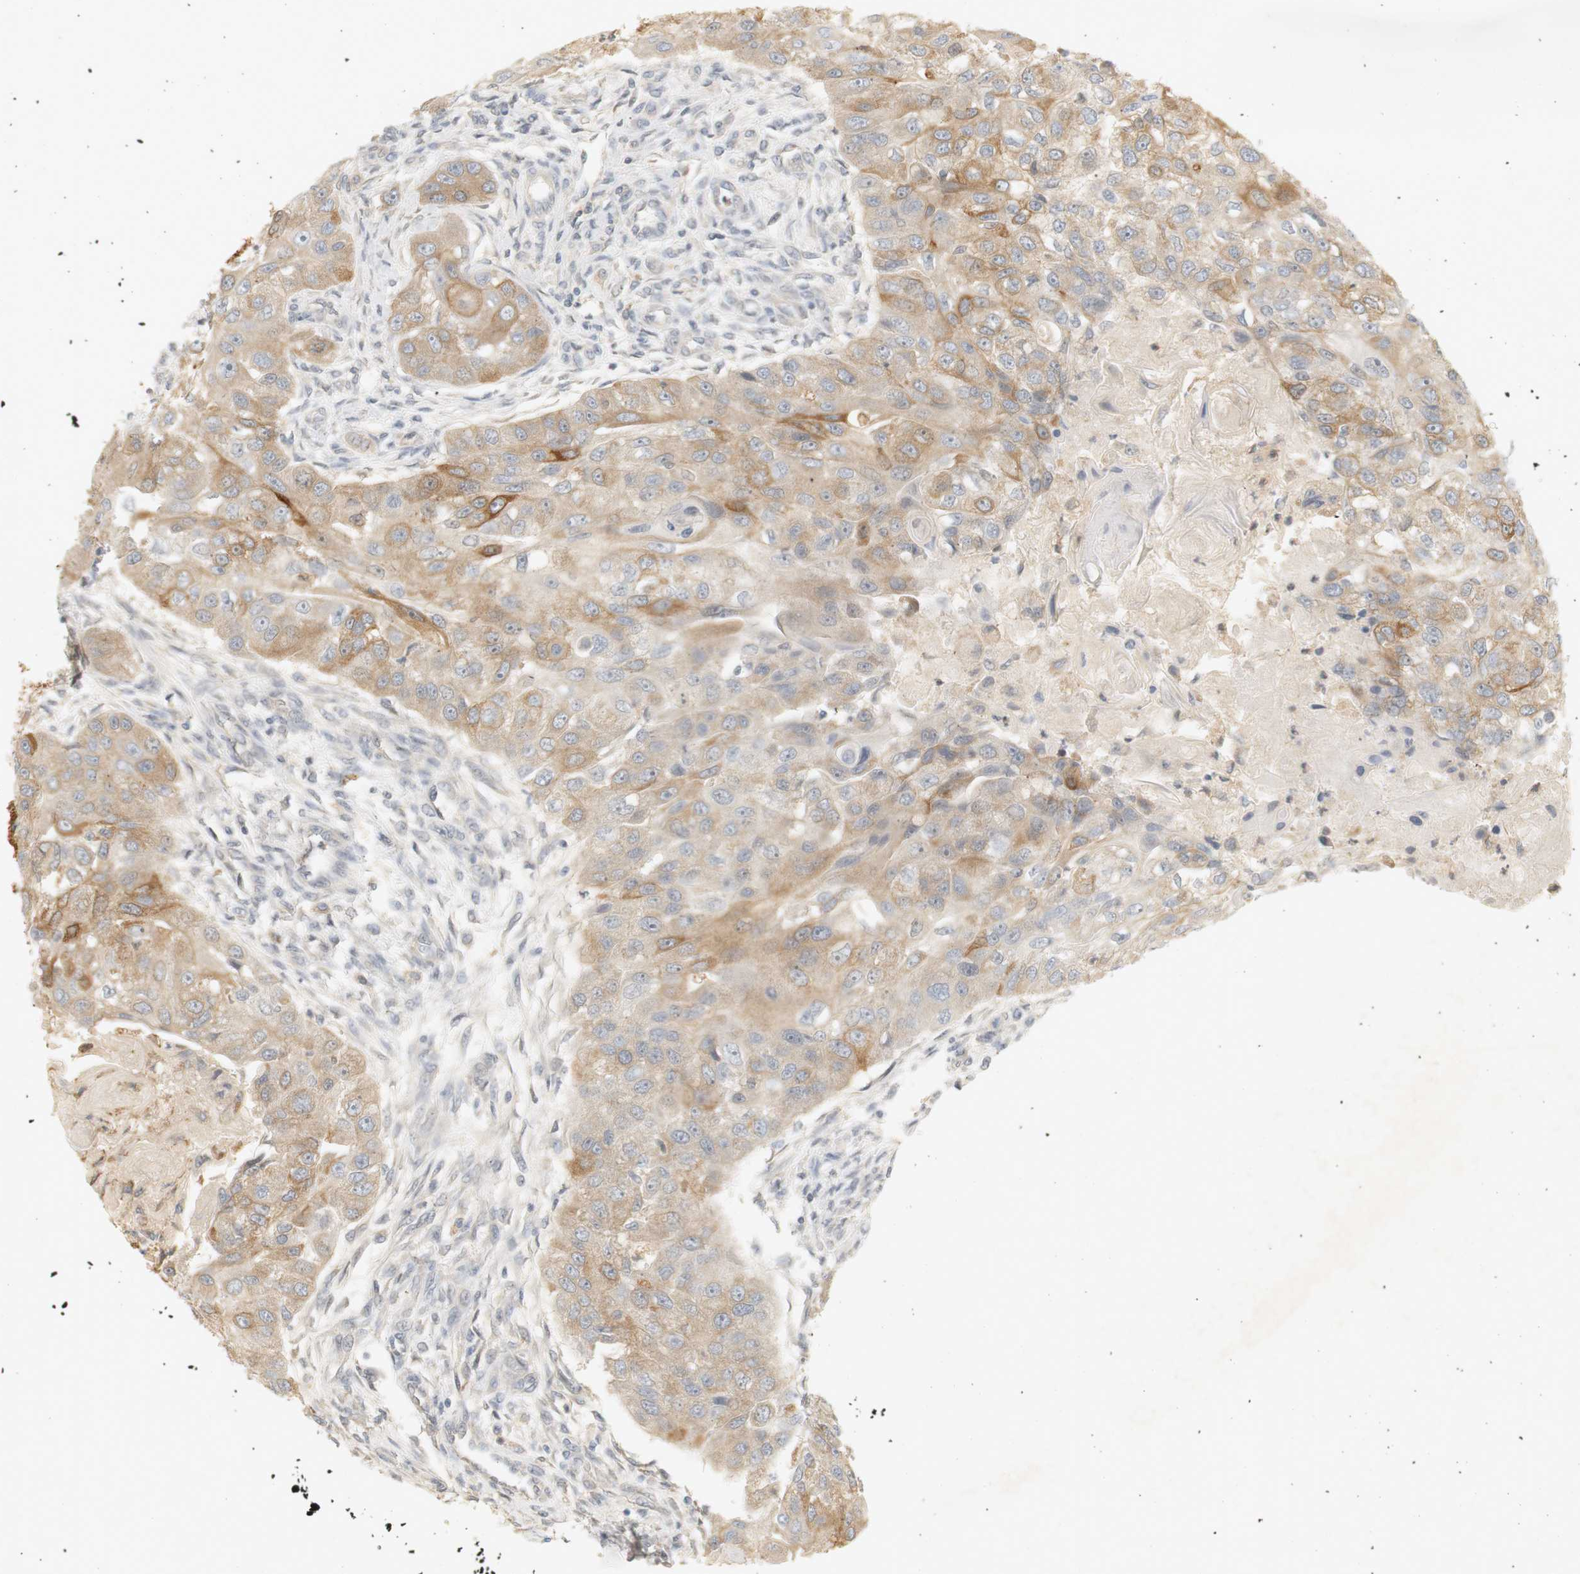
{"staining": {"intensity": "moderate", "quantity": "<25%", "location": "cytoplasmic/membranous"}, "tissue": "head and neck cancer", "cell_type": "Tumor cells", "image_type": "cancer", "snomed": [{"axis": "morphology", "description": "Normal tissue, NOS"}, {"axis": "morphology", "description": "Squamous cell carcinoma, NOS"}, {"axis": "topography", "description": "Skeletal muscle"}, {"axis": "topography", "description": "Head-Neck"}], "caption": "Protein expression by immunohistochemistry (IHC) exhibits moderate cytoplasmic/membranous expression in approximately <25% of tumor cells in head and neck cancer.", "gene": "RTN3", "patient": {"sex": "male", "age": 51}}